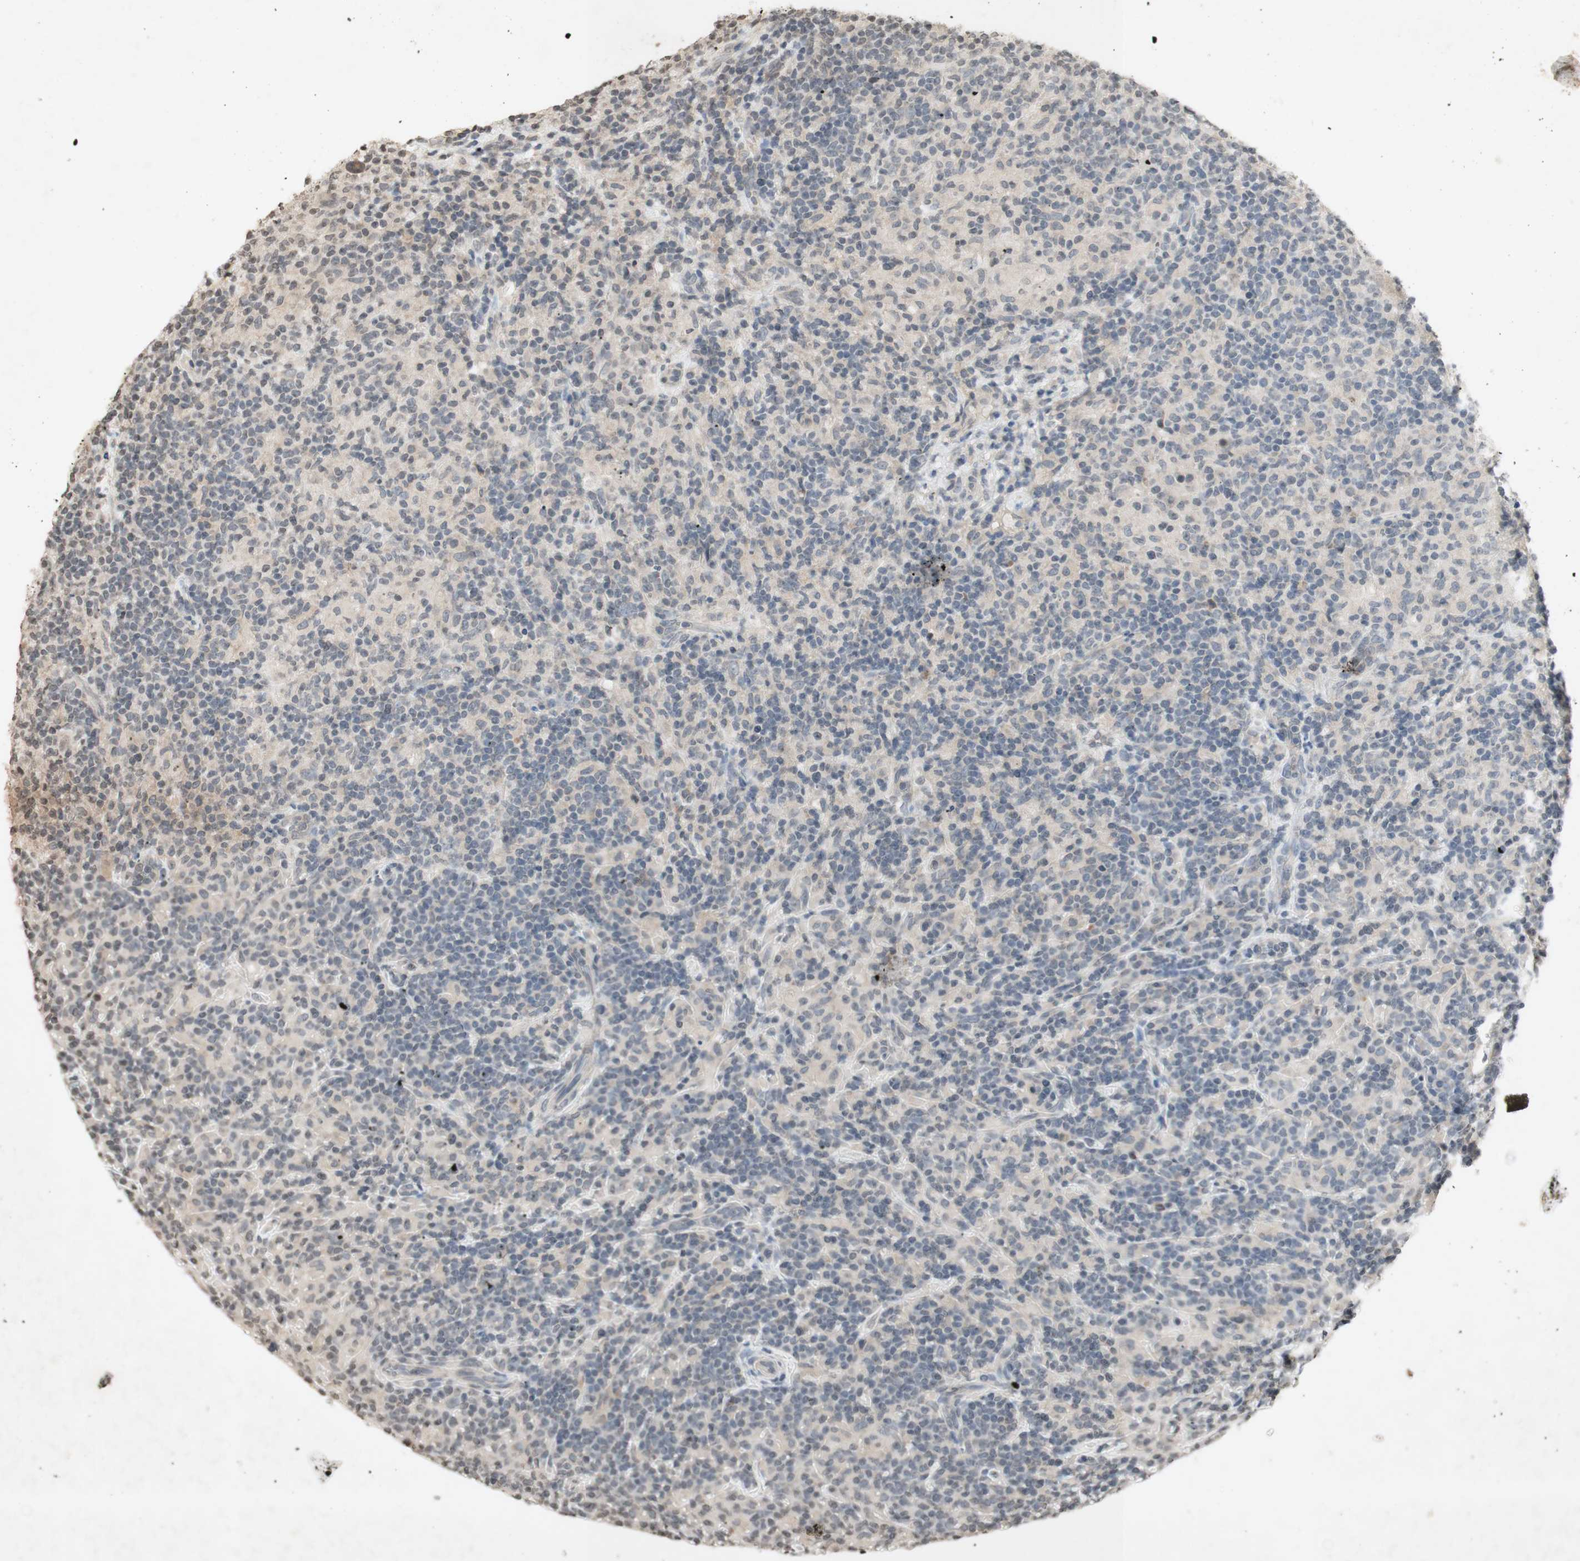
{"staining": {"intensity": "negative", "quantity": "none", "location": "none"}, "tissue": "lymphoma", "cell_type": "Tumor cells", "image_type": "cancer", "snomed": [{"axis": "morphology", "description": "Hodgkin's disease, NOS"}, {"axis": "topography", "description": "Lymph node"}], "caption": "Image shows no protein staining in tumor cells of Hodgkin's disease tissue. Brightfield microscopy of immunohistochemistry (IHC) stained with DAB (brown) and hematoxylin (blue), captured at high magnification.", "gene": "GLI1", "patient": {"sex": "male", "age": 70}}